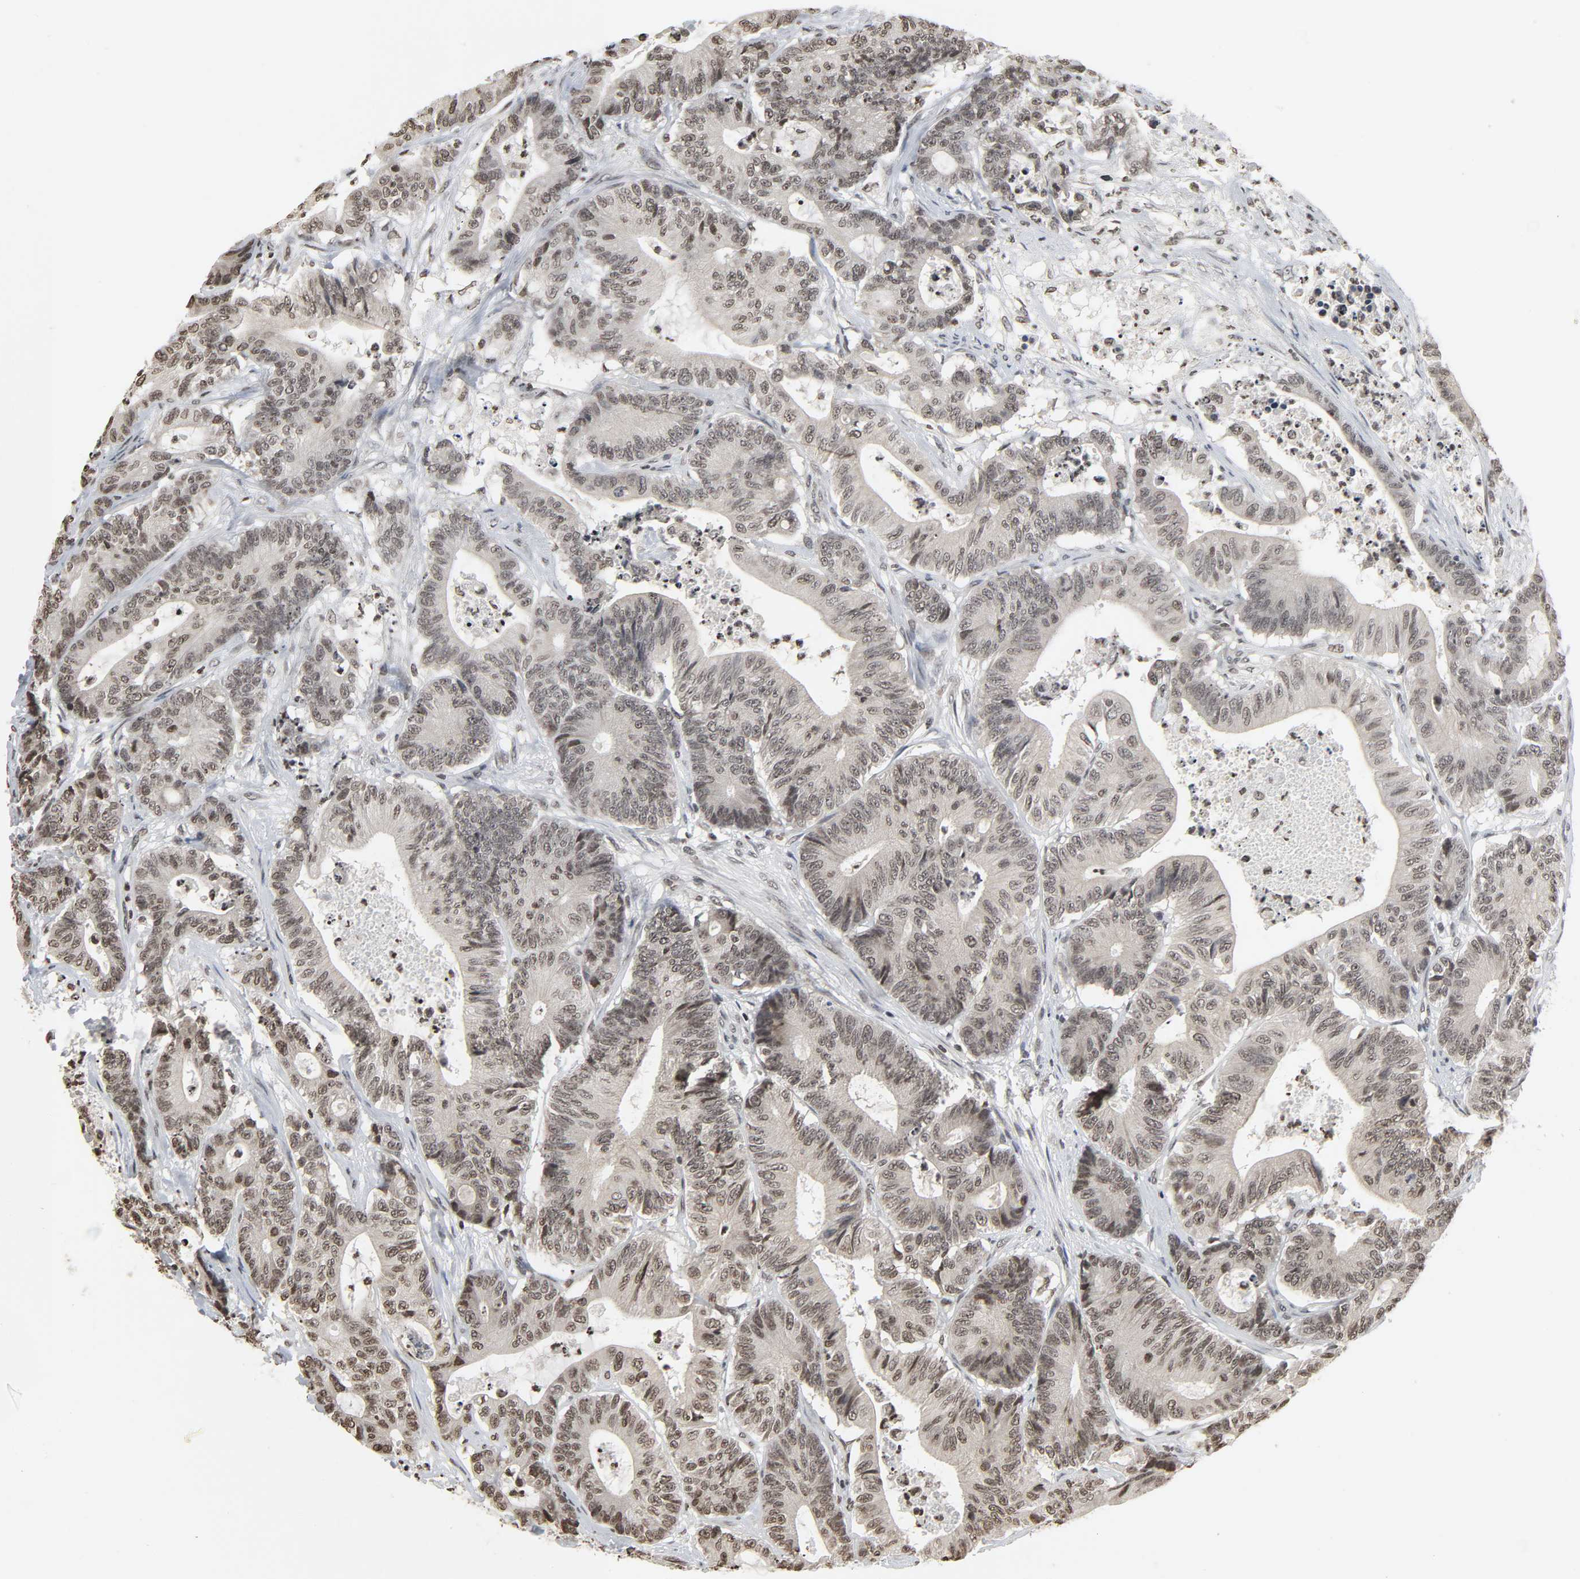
{"staining": {"intensity": "moderate", "quantity": ">75%", "location": "nuclear"}, "tissue": "colorectal cancer", "cell_type": "Tumor cells", "image_type": "cancer", "snomed": [{"axis": "morphology", "description": "Adenocarcinoma, NOS"}, {"axis": "topography", "description": "Colon"}], "caption": "Protein staining reveals moderate nuclear positivity in about >75% of tumor cells in colorectal cancer.", "gene": "ELAVL1", "patient": {"sex": "female", "age": 84}}